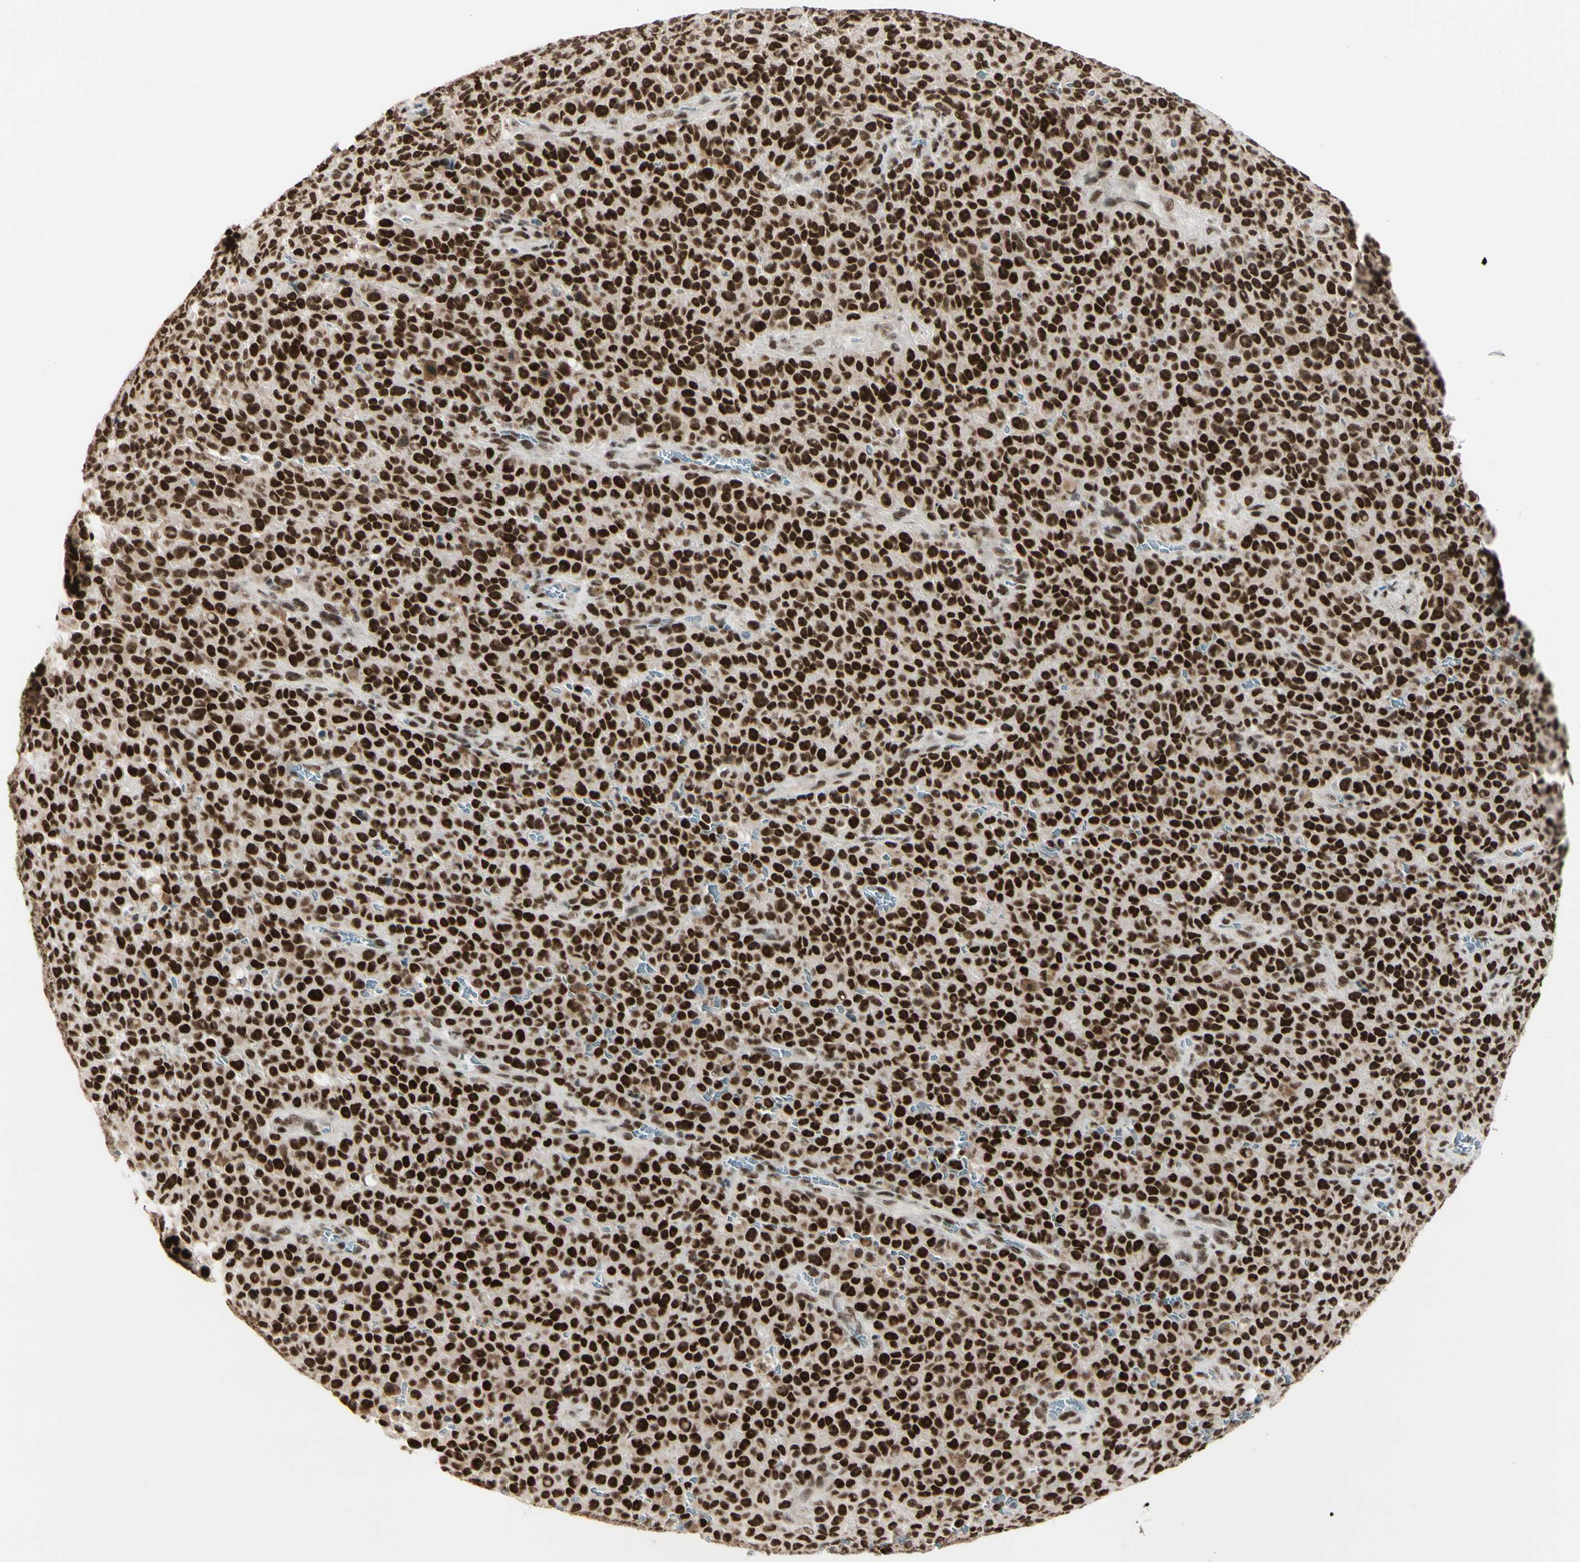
{"staining": {"intensity": "strong", "quantity": ">75%", "location": "nuclear"}, "tissue": "melanoma", "cell_type": "Tumor cells", "image_type": "cancer", "snomed": [{"axis": "morphology", "description": "Malignant melanoma, NOS"}, {"axis": "topography", "description": "Skin"}], "caption": "A photomicrograph of malignant melanoma stained for a protein exhibits strong nuclear brown staining in tumor cells.", "gene": "CHAMP1", "patient": {"sex": "female", "age": 82}}